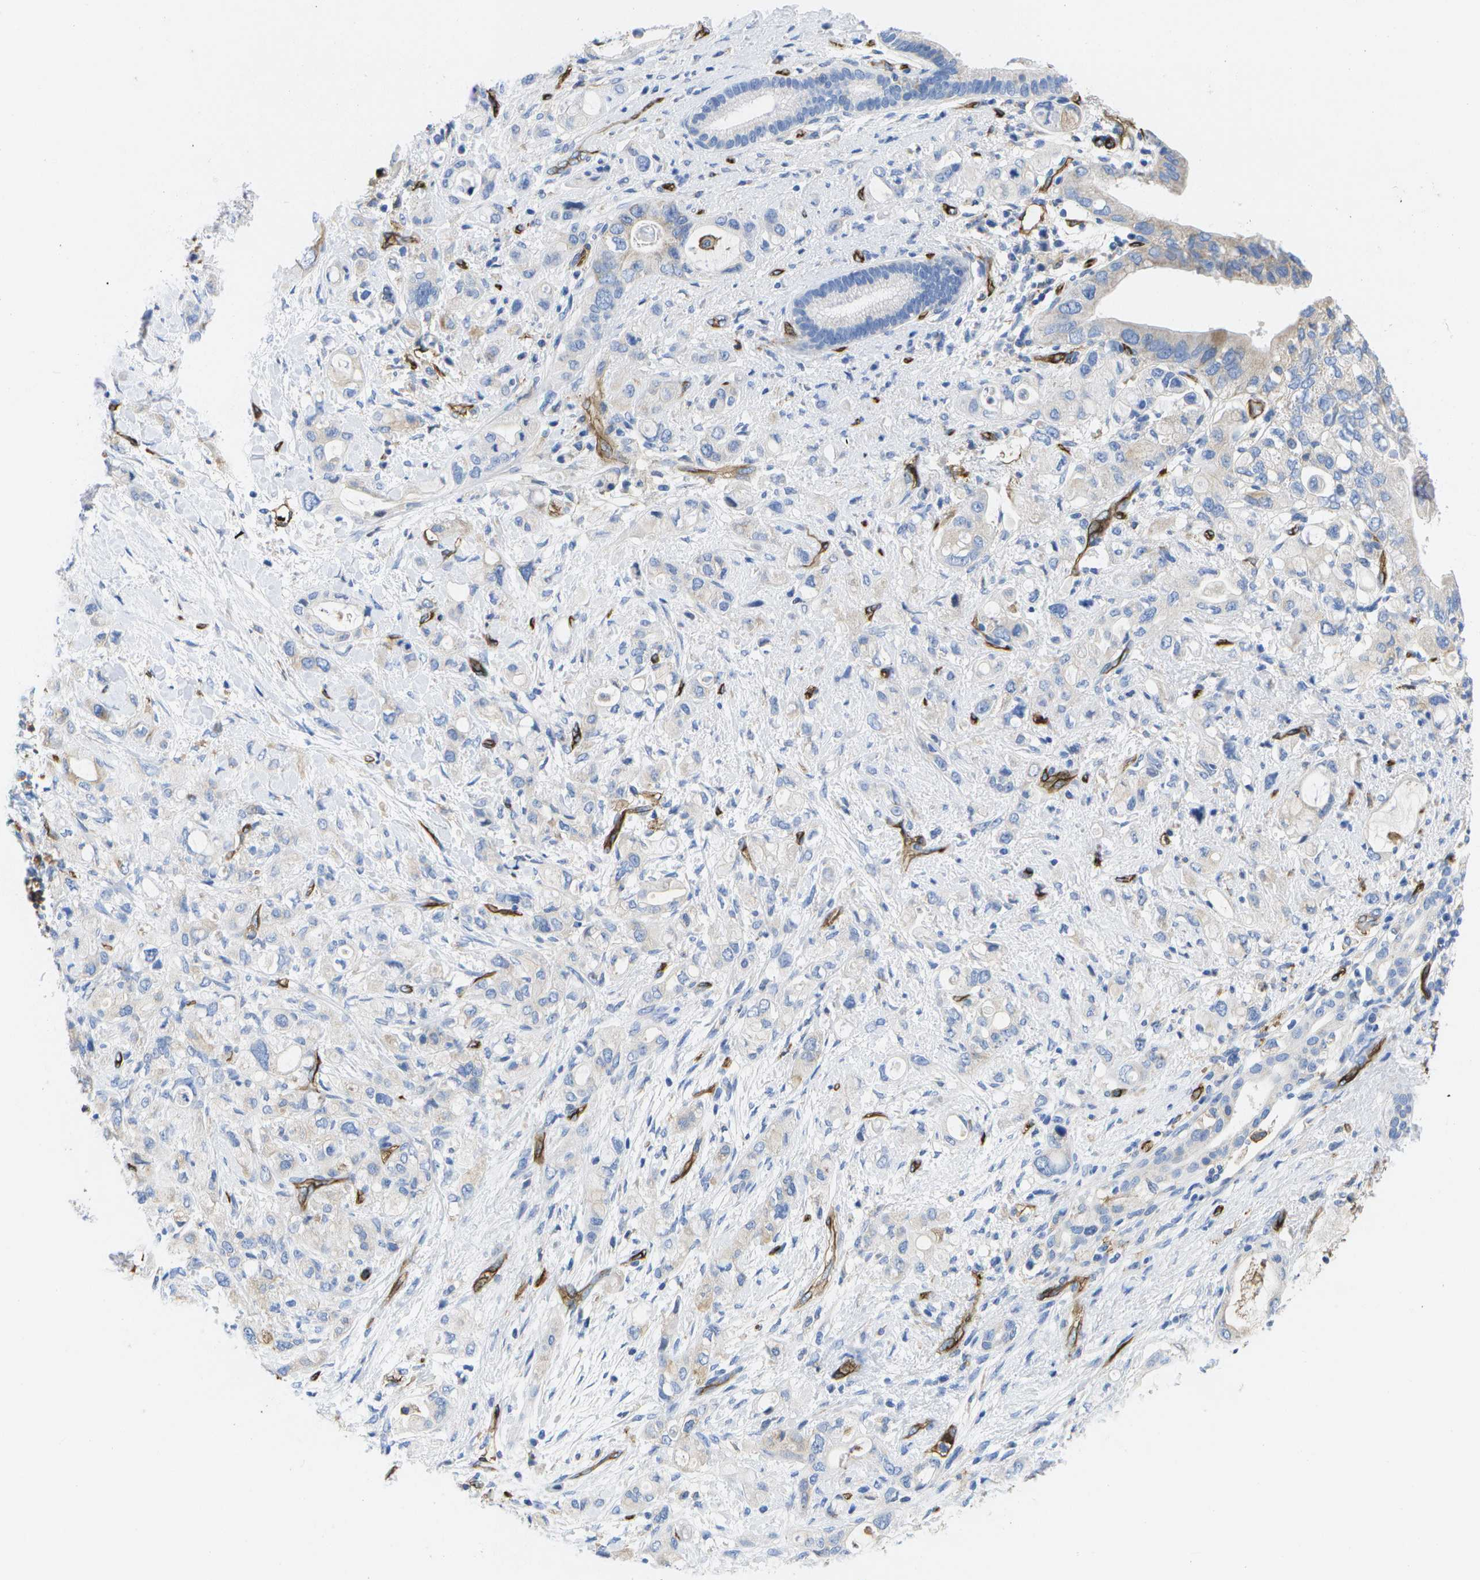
{"staining": {"intensity": "negative", "quantity": "none", "location": "none"}, "tissue": "pancreatic cancer", "cell_type": "Tumor cells", "image_type": "cancer", "snomed": [{"axis": "morphology", "description": "Adenocarcinoma, NOS"}, {"axis": "topography", "description": "Pancreas"}], "caption": "Tumor cells are negative for brown protein staining in pancreatic adenocarcinoma.", "gene": "DYSF", "patient": {"sex": "female", "age": 56}}